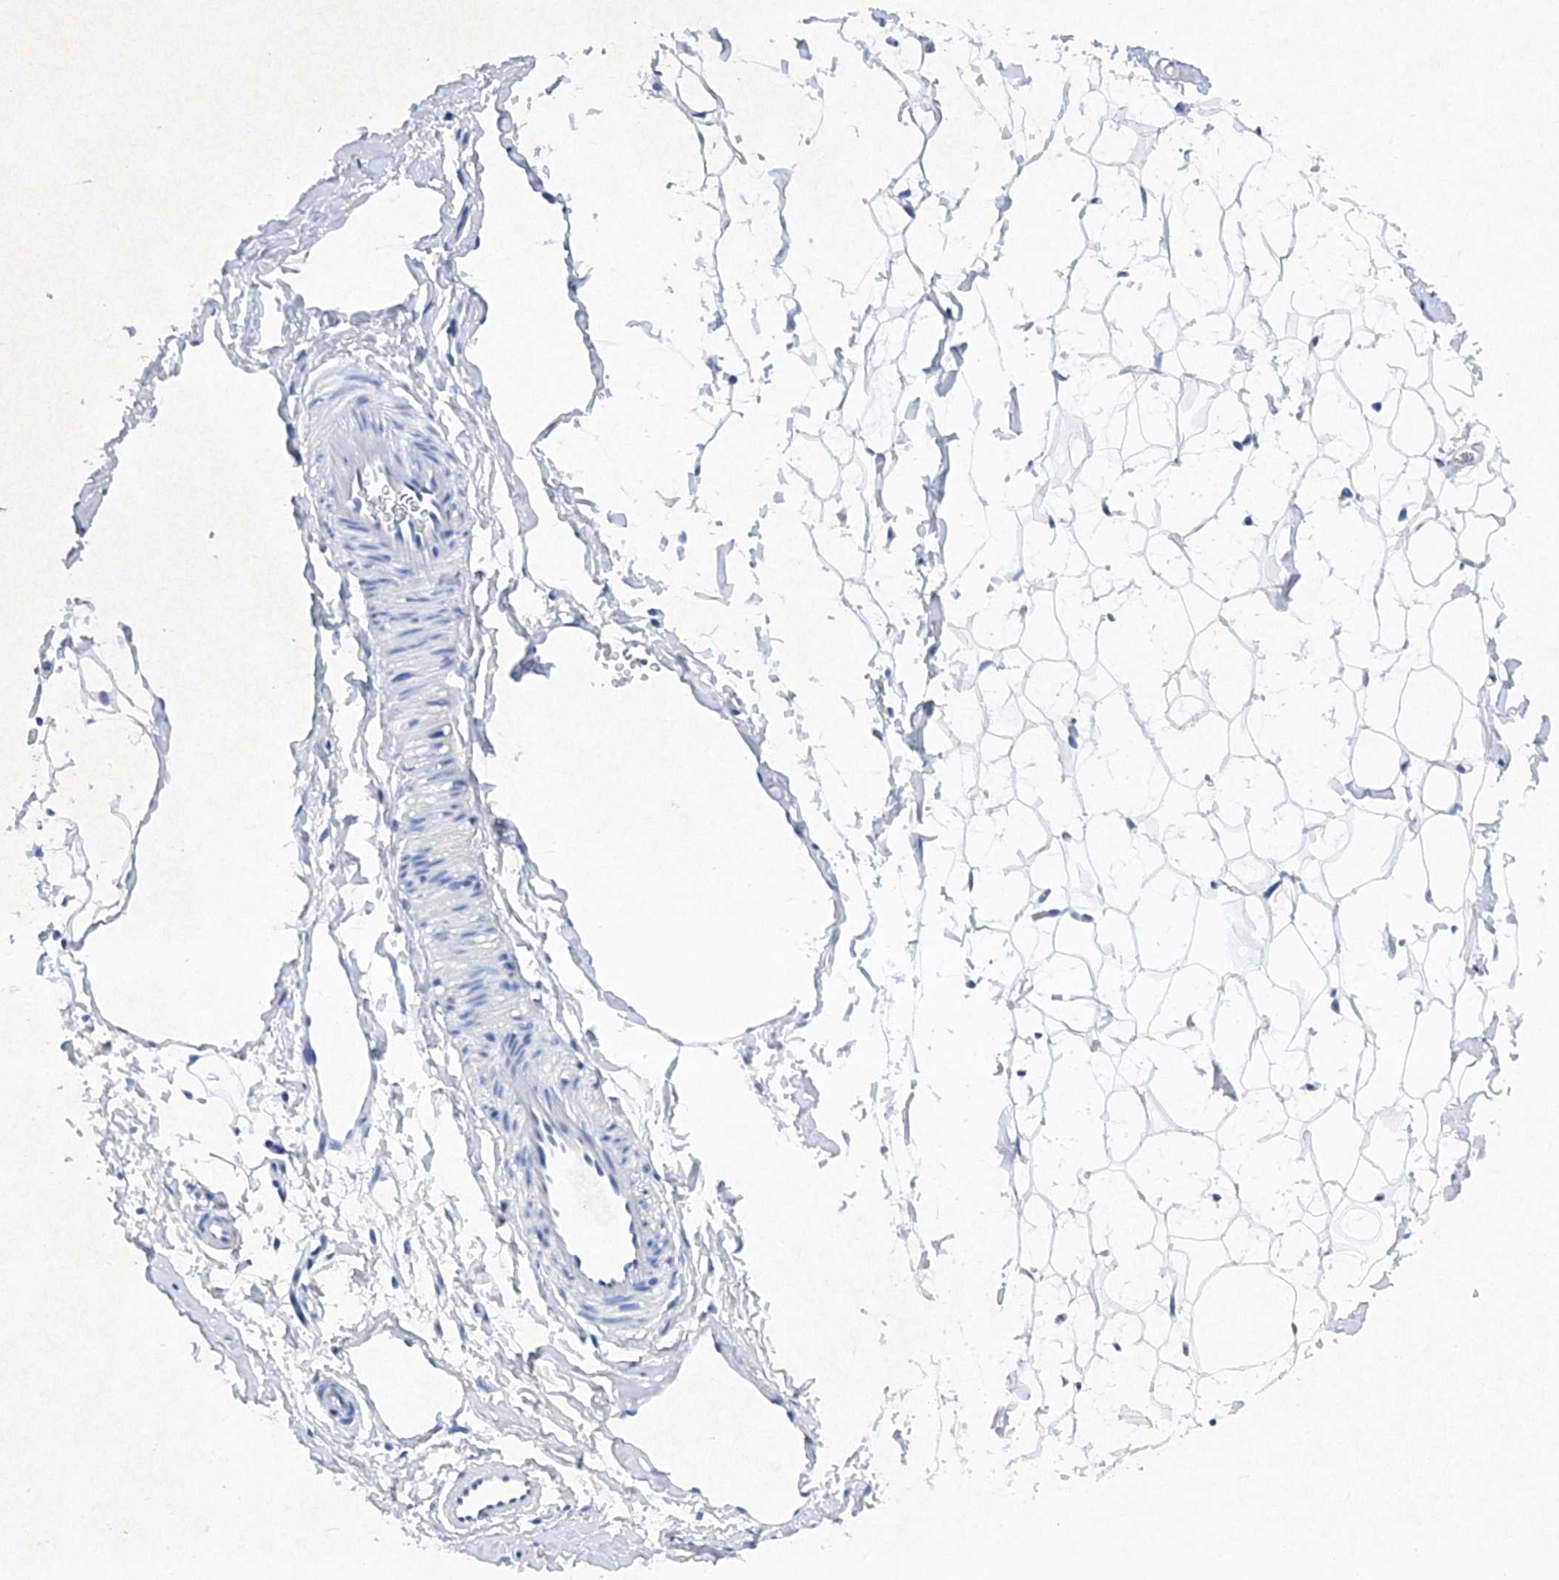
{"staining": {"intensity": "negative", "quantity": "none", "location": "none"}, "tissue": "adipose tissue", "cell_type": "Adipocytes", "image_type": "normal", "snomed": [{"axis": "morphology", "description": "Normal tissue, NOS"}, {"axis": "topography", "description": "Breast"}], "caption": "Immunohistochemistry (IHC) micrograph of normal adipose tissue stained for a protein (brown), which shows no expression in adipocytes.", "gene": "BARX2", "patient": {"sex": "female", "age": 23}}